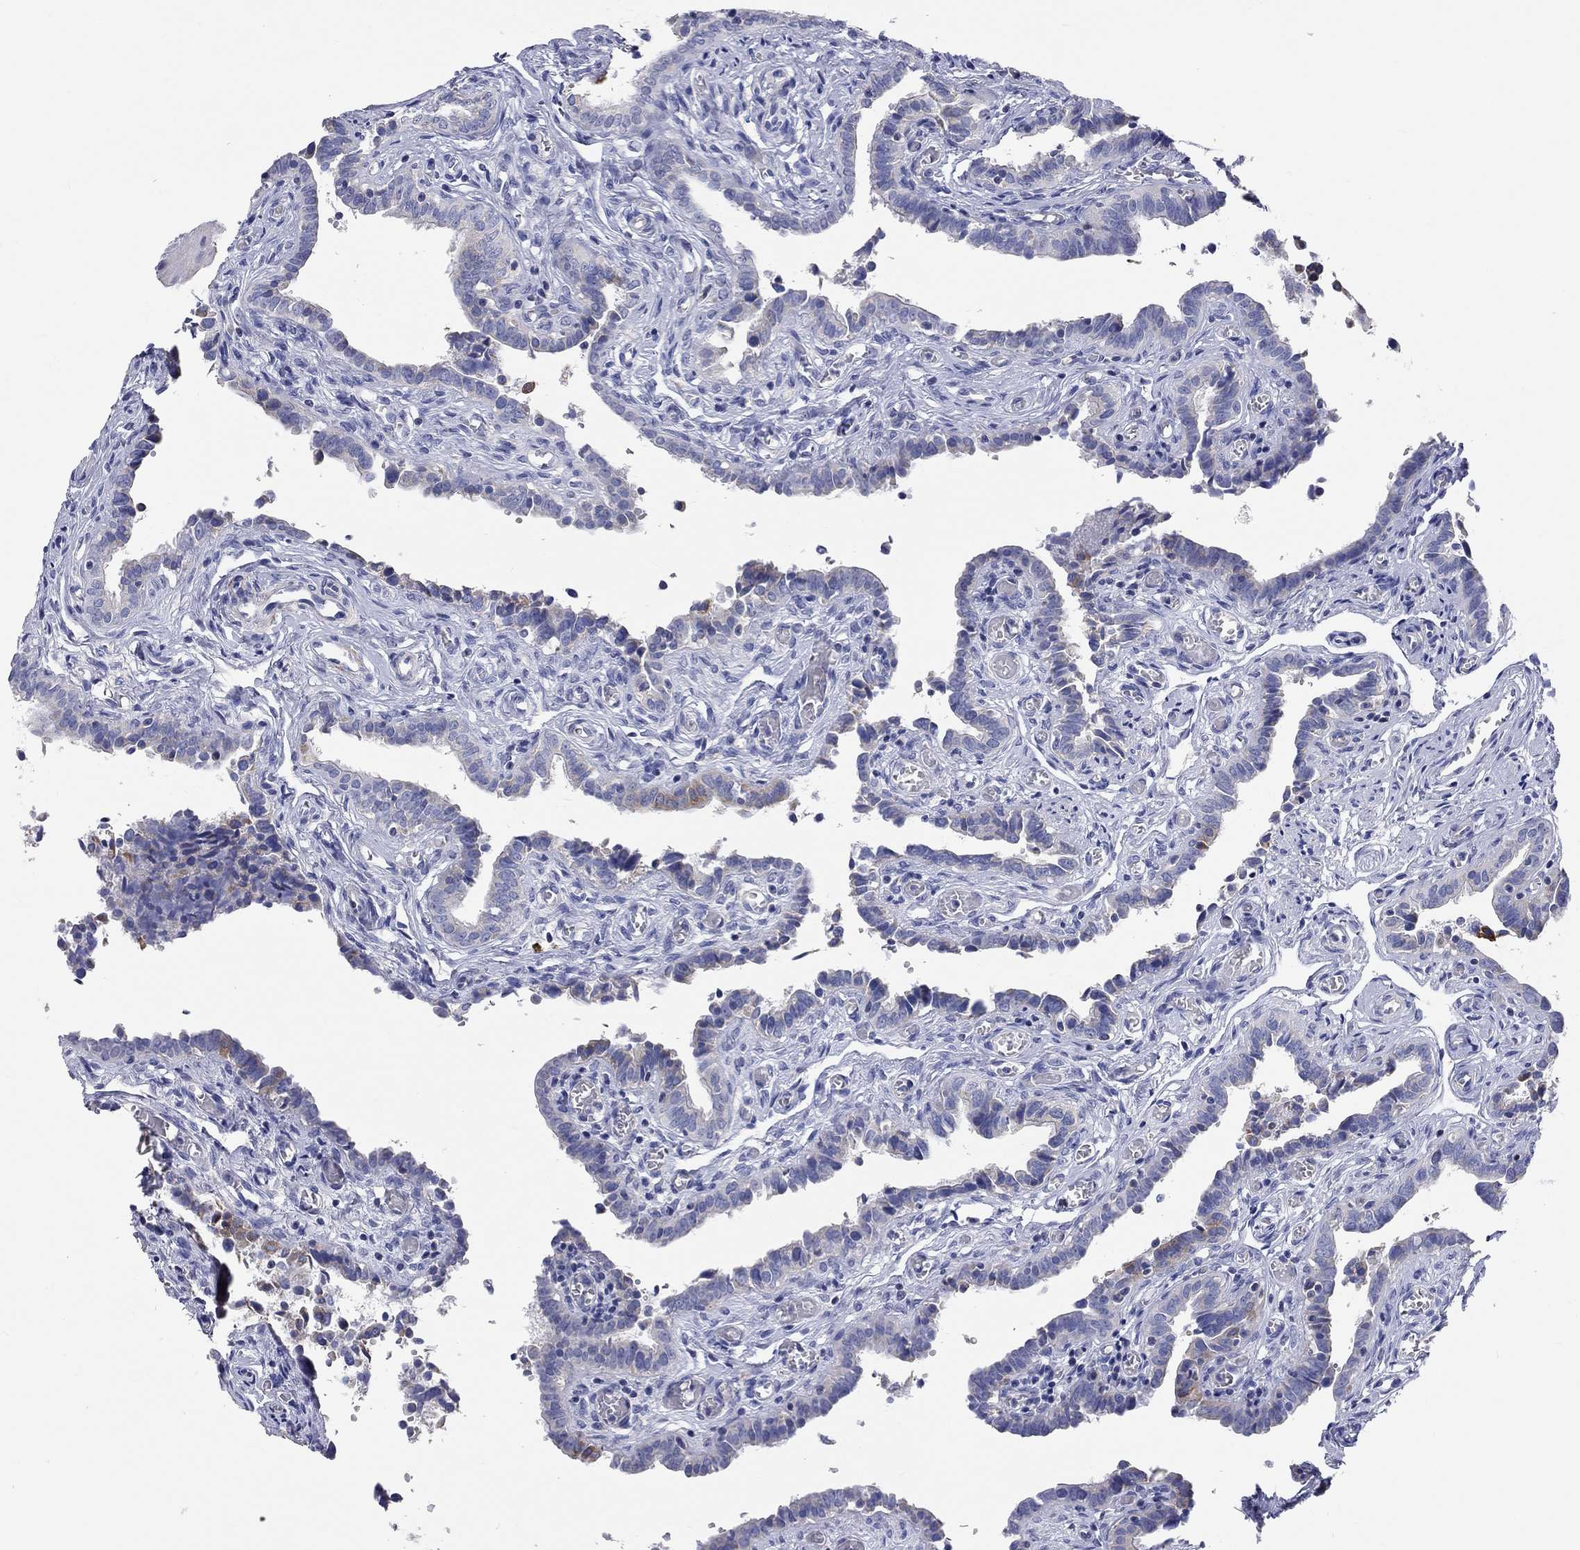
{"staining": {"intensity": "weak", "quantity": "<25%", "location": "cytoplasmic/membranous"}, "tissue": "fallopian tube", "cell_type": "Glandular cells", "image_type": "normal", "snomed": [{"axis": "morphology", "description": "Normal tissue, NOS"}, {"axis": "morphology", "description": "Carcinoma, endometroid"}, {"axis": "topography", "description": "Fallopian tube"}, {"axis": "topography", "description": "Ovary"}], "caption": "Immunohistochemistry (IHC) histopathology image of benign fallopian tube stained for a protein (brown), which shows no positivity in glandular cells. Brightfield microscopy of immunohistochemistry stained with DAB (3,3'-diaminobenzidine) (brown) and hematoxylin (blue), captured at high magnification.", "gene": "RCAN1", "patient": {"sex": "female", "age": 42}}